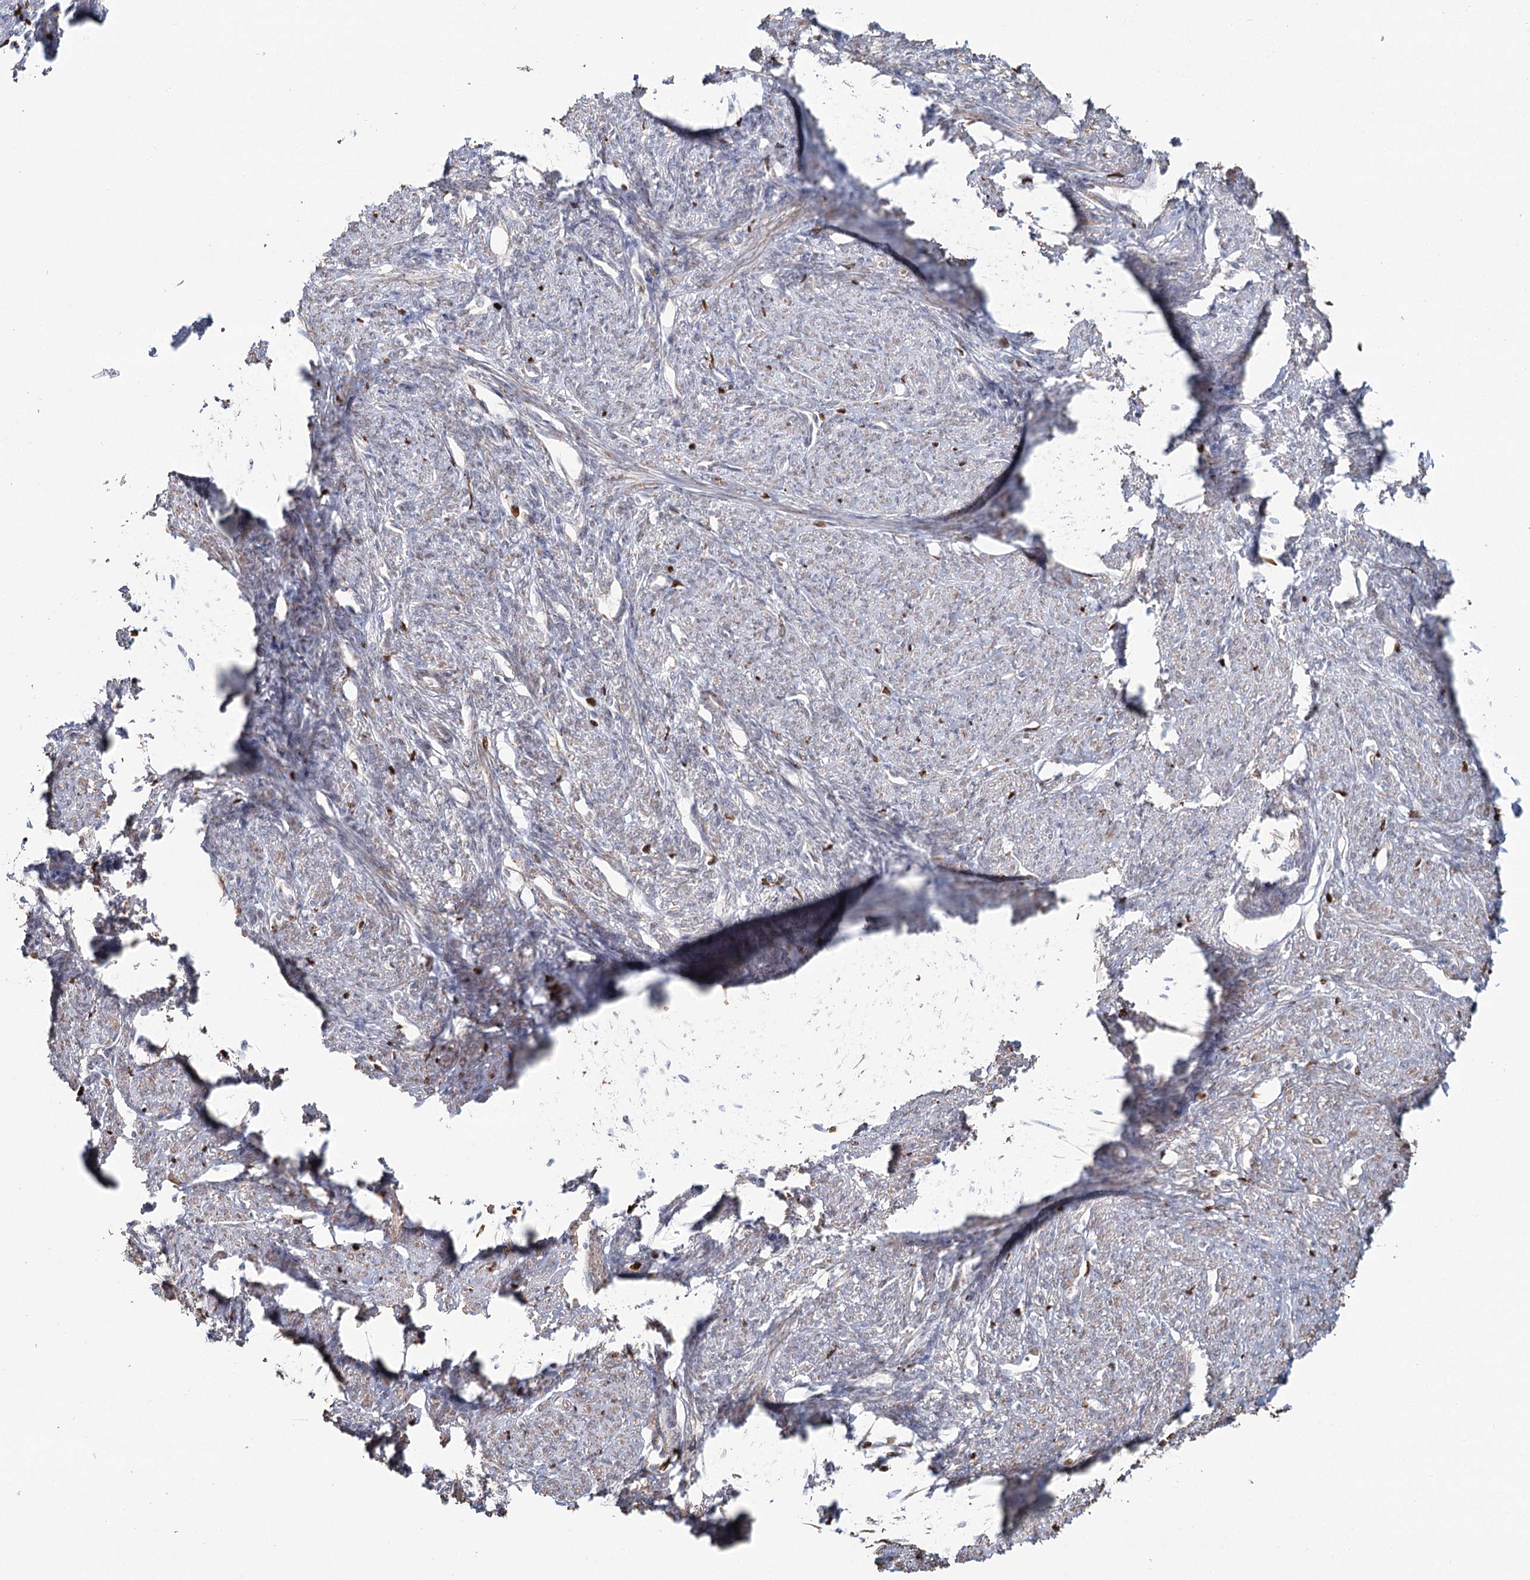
{"staining": {"intensity": "weak", "quantity": "25%-75%", "location": "cytoplasmic/membranous"}, "tissue": "smooth muscle", "cell_type": "Smooth muscle cells", "image_type": "normal", "snomed": [{"axis": "morphology", "description": "Normal tissue, NOS"}, {"axis": "topography", "description": "Smooth muscle"}, {"axis": "topography", "description": "Uterus"}], "caption": "High-power microscopy captured an IHC micrograph of benign smooth muscle, revealing weak cytoplasmic/membranous expression in approximately 25%-75% of smooth muscle cells. The protein of interest is stained brown, and the nuclei are stained in blue (DAB (3,3'-diaminobenzidine) IHC with brightfield microscopy, high magnification).", "gene": "PDHX", "patient": {"sex": "female", "age": 59}}